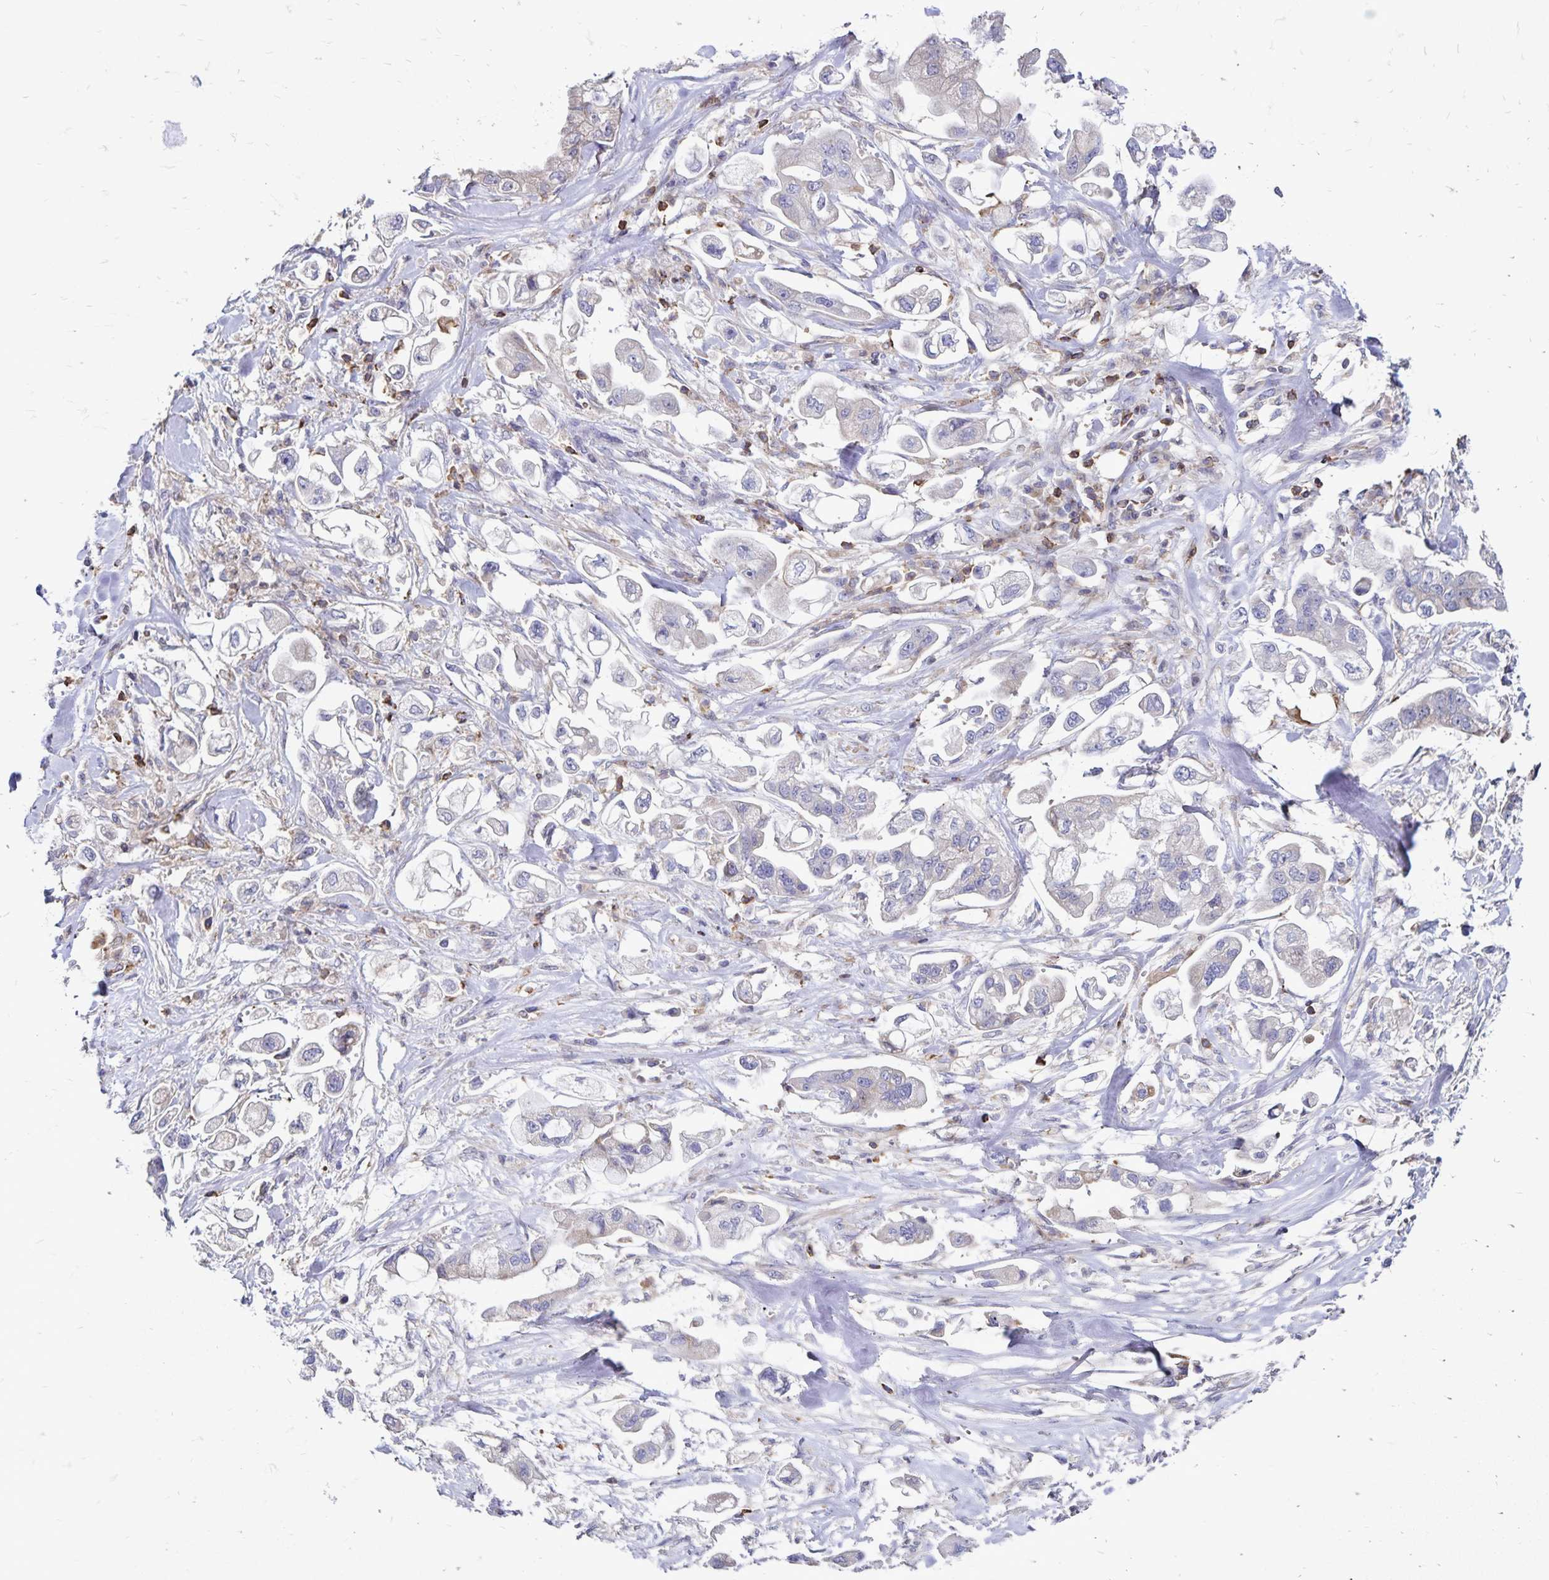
{"staining": {"intensity": "negative", "quantity": "none", "location": "none"}, "tissue": "stomach cancer", "cell_type": "Tumor cells", "image_type": "cancer", "snomed": [{"axis": "morphology", "description": "Adenocarcinoma, NOS"}, {"axis": "topography", "description": "Stomach"}], "caption": "Immunohistochemistry (IHC) micrograph of human adenocarcinoma (stomach) stained for a protein (brown), which shows no staining in tumor cells.", "gene": "NAGPA", "patient": {"sex": "male", "age": 62}}